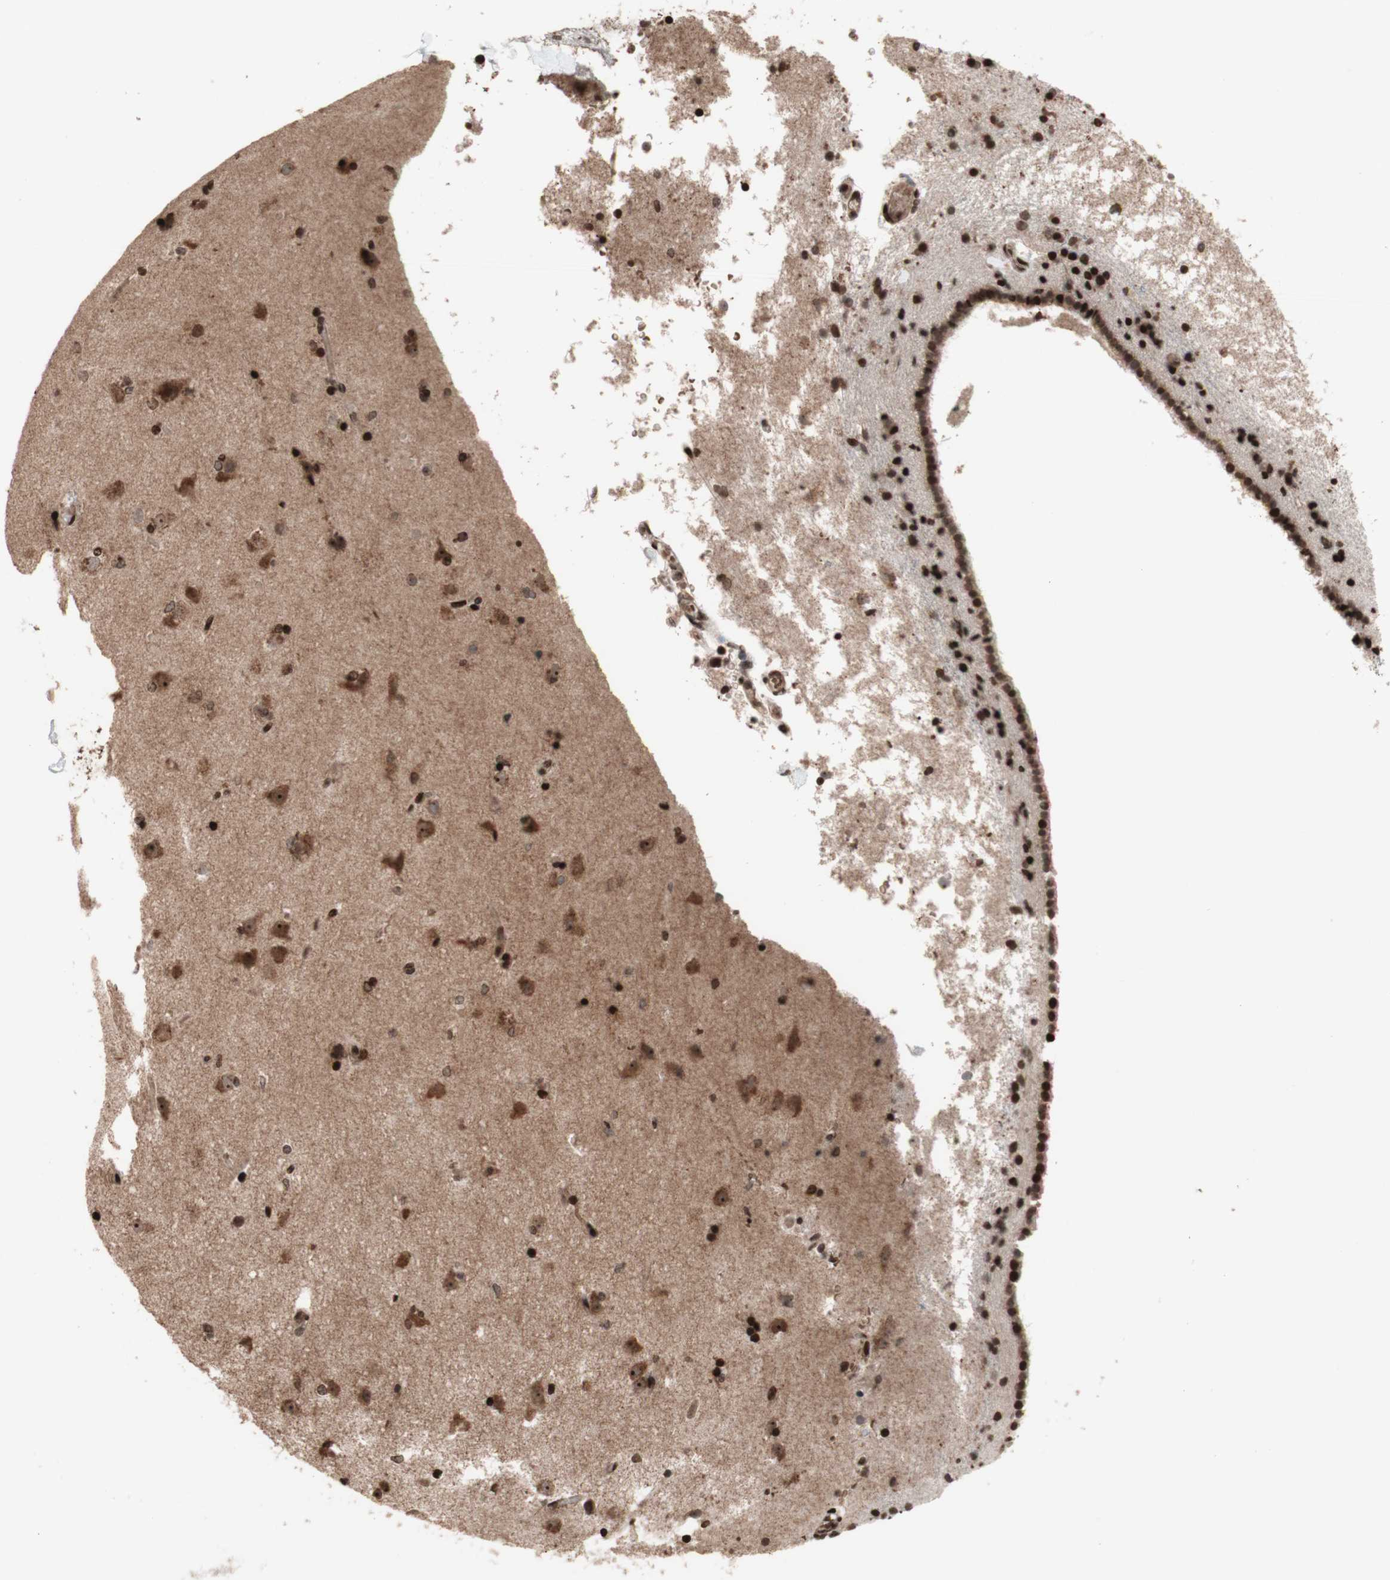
{"staining": {"intensity": "strong", "quantity": ">75%", "location": "nuclear"}, "tissue": "caudate", "cell_type": "Glial cells", "image_type": "normal", "snomed": [{"axis": "morphology", "description": "Normal tissue, NOS"}, {"axis": "topography", "description": "Lateral ventricle wall"}], "caption": "Brown immunohistochemical staining in normal caudate reveals strong nuclear expression in about >75% of glial cells. The staining was performed using DAB to visualize the protein expression in brown, while the nuclei were stained in blue with hematoxylin (Magnification: 20x).", "gene": "POLA1", "patient": {"sex": "female", "age": 19}}